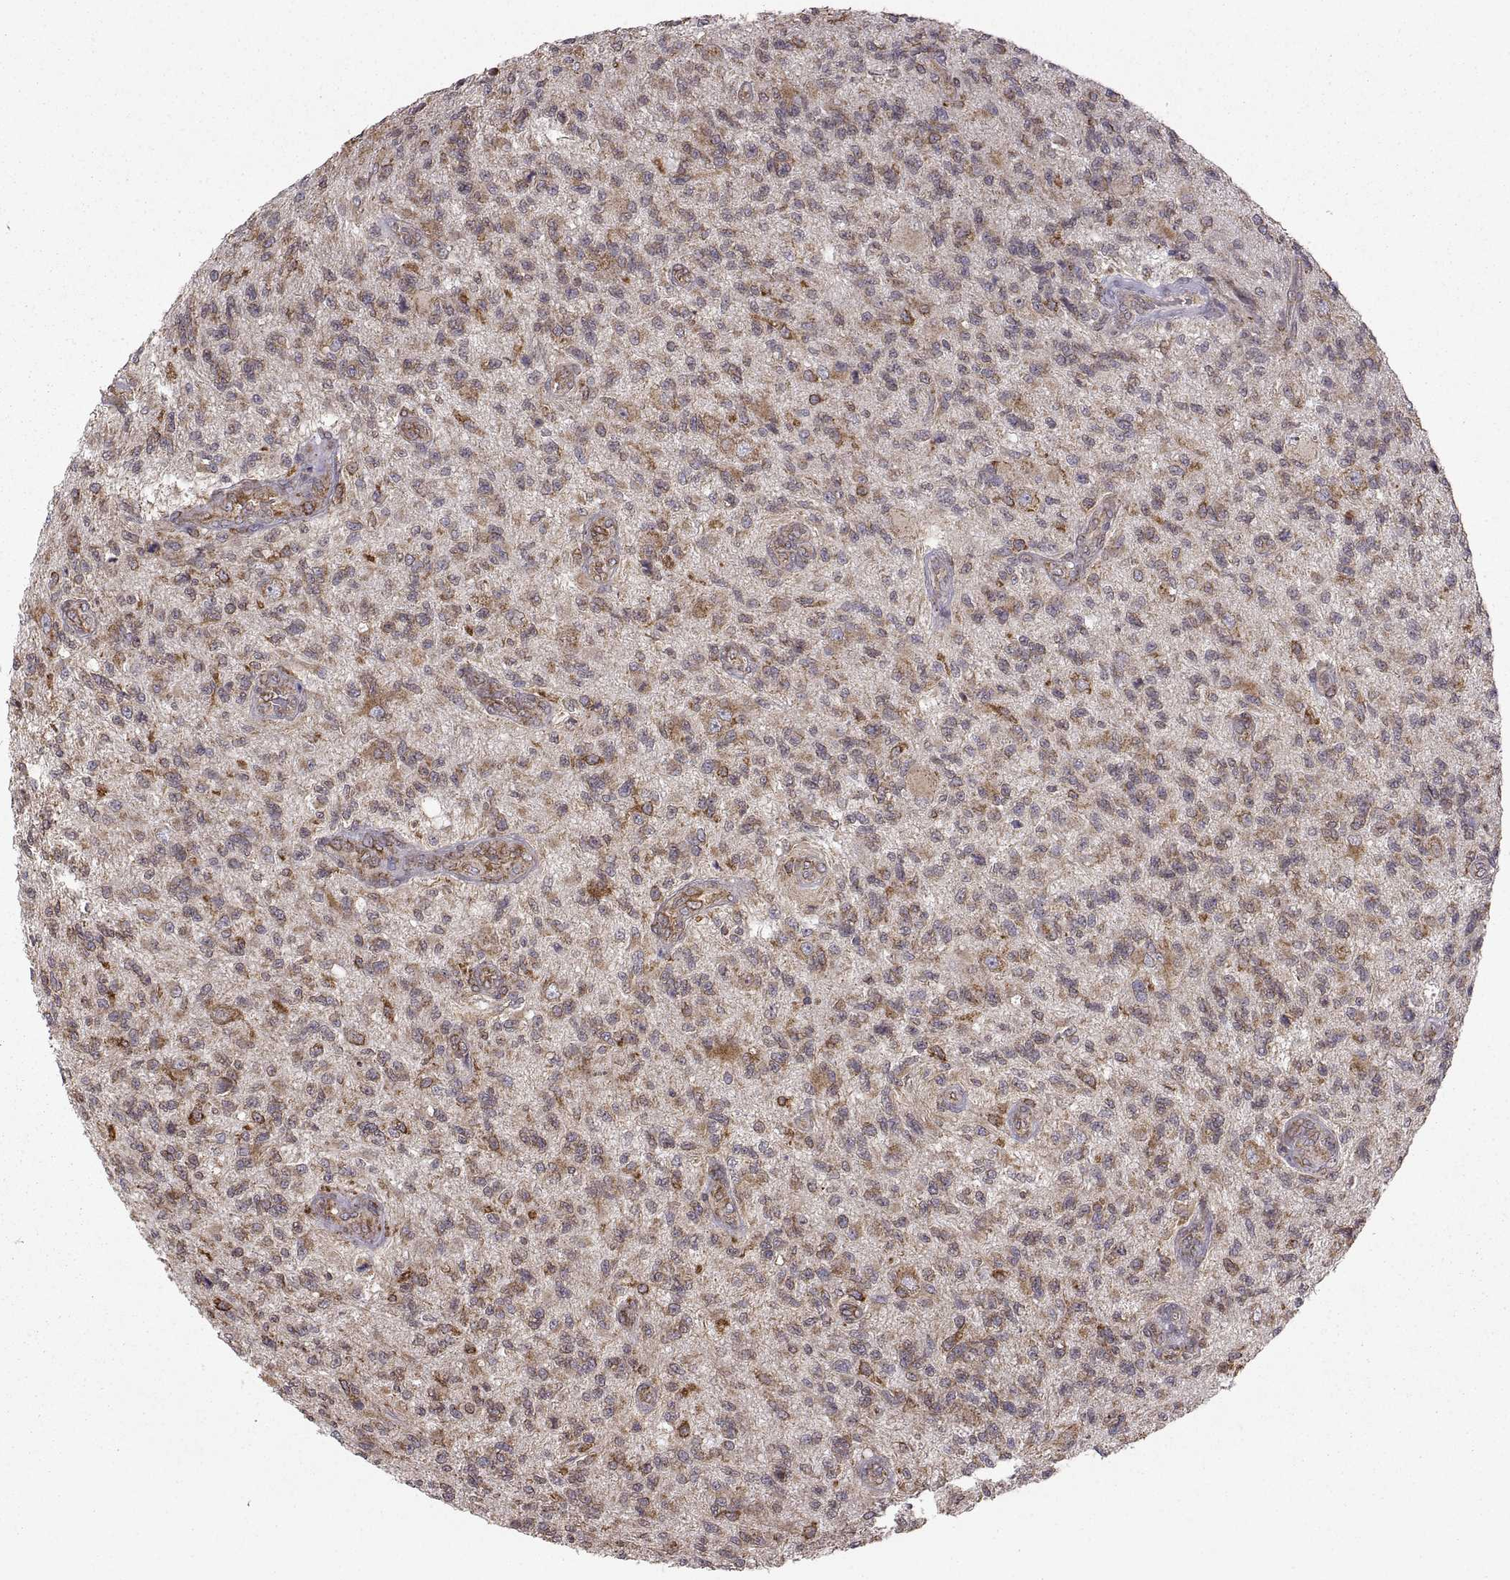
{"staining": {"intensity": "moderate", "quantity": "<25%", "location": "cytoplasmic/membranous"}, "tissue": "glioma", "cell_type": "Tumor cells", "image_type": "cancer", "snomed": [{"axis": "morphology", "description": "Glioma, malignant, High grade"}, {"axis": "topography", "description": "Brain"}], "caption": "Glioma tissue shows moderate cytoplasmic/membranous staining in approximately <25% of tumor cells, visualized by immunohistochemistry. The staining was performed using DAB, with brown indicating positive protein expression. Nuclei are stained blue with hematoxylin.", "gene": "PDIA3", "patient": {"sex": "male", "age": 56}}